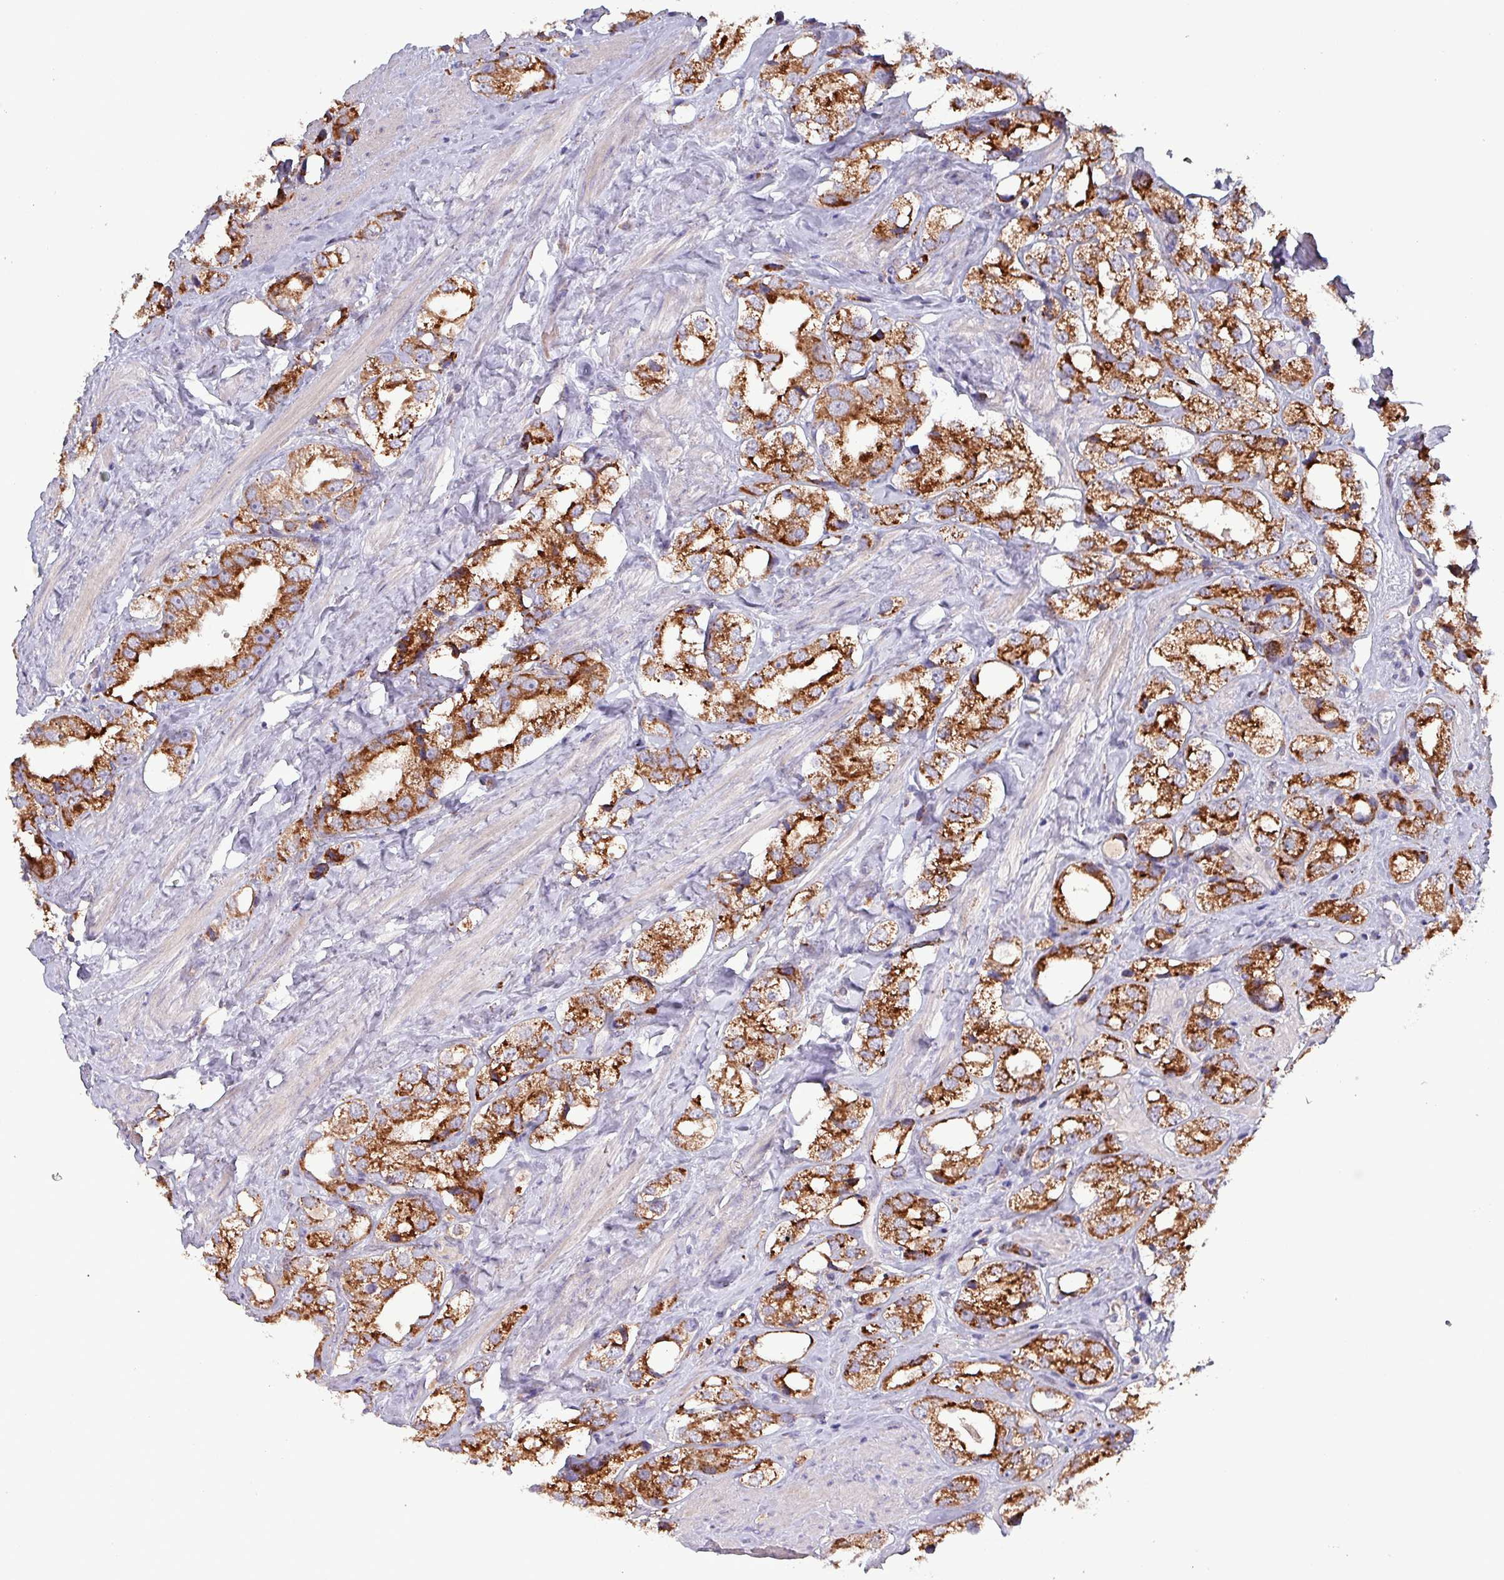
{"staining": {"intensity": "strong", "quantity": ">75%", "location": "cytoplasmic/membranous"}, "tissue": "prostate cancer", "cell_type": "Tumor cells", "image_type": "cancer", "snomed": [{"axis": "morphology", "description": "Adenocarcinoma, NOS"}, {"axis": "topography", "description": "Prostate"}], "caption": "Prostate cancer (adenocarcinoma) stained with DAB IHC shows high levels of strong cytoplasmic/membranous positivity in about >75% of tumor cells.", "gene": "ZNF322", "patient": {"sex": "male", "age": 79}}